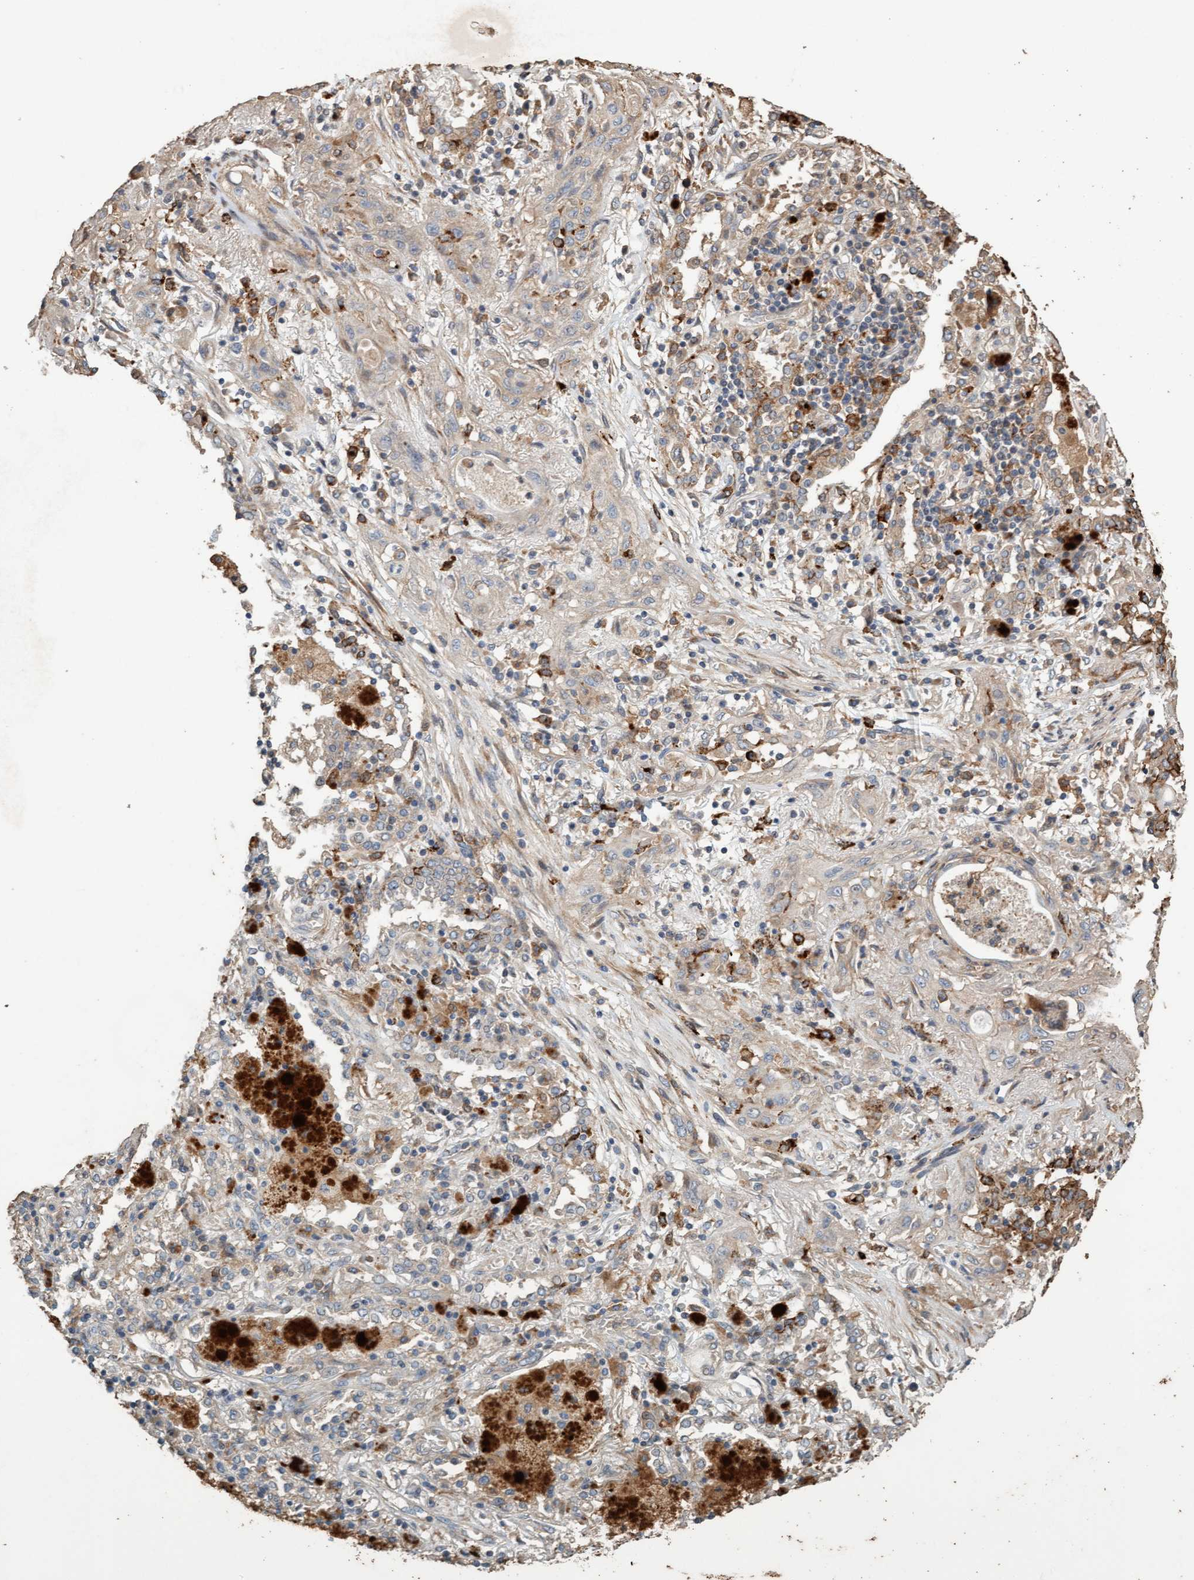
{"staining": {"intensity": "negative", "quantity": "none", "location": "none"}, "tissue": "lung cancer", "cell_type": "Tumor cells", "image_type": "cancer", "snomed": [{"axis": "morphology", "description": "Squamous cell carcinoma, NOS"}, {"axis": "topography", "description": "Lung"}], "caption": "Immunohistochemistry image of human lung squamous cell carcinoma stained for a protein (brown), which displays no staining in tumor cells.", "gene": "LONRF1", "patient": {"sex": "female", "age": 47}}